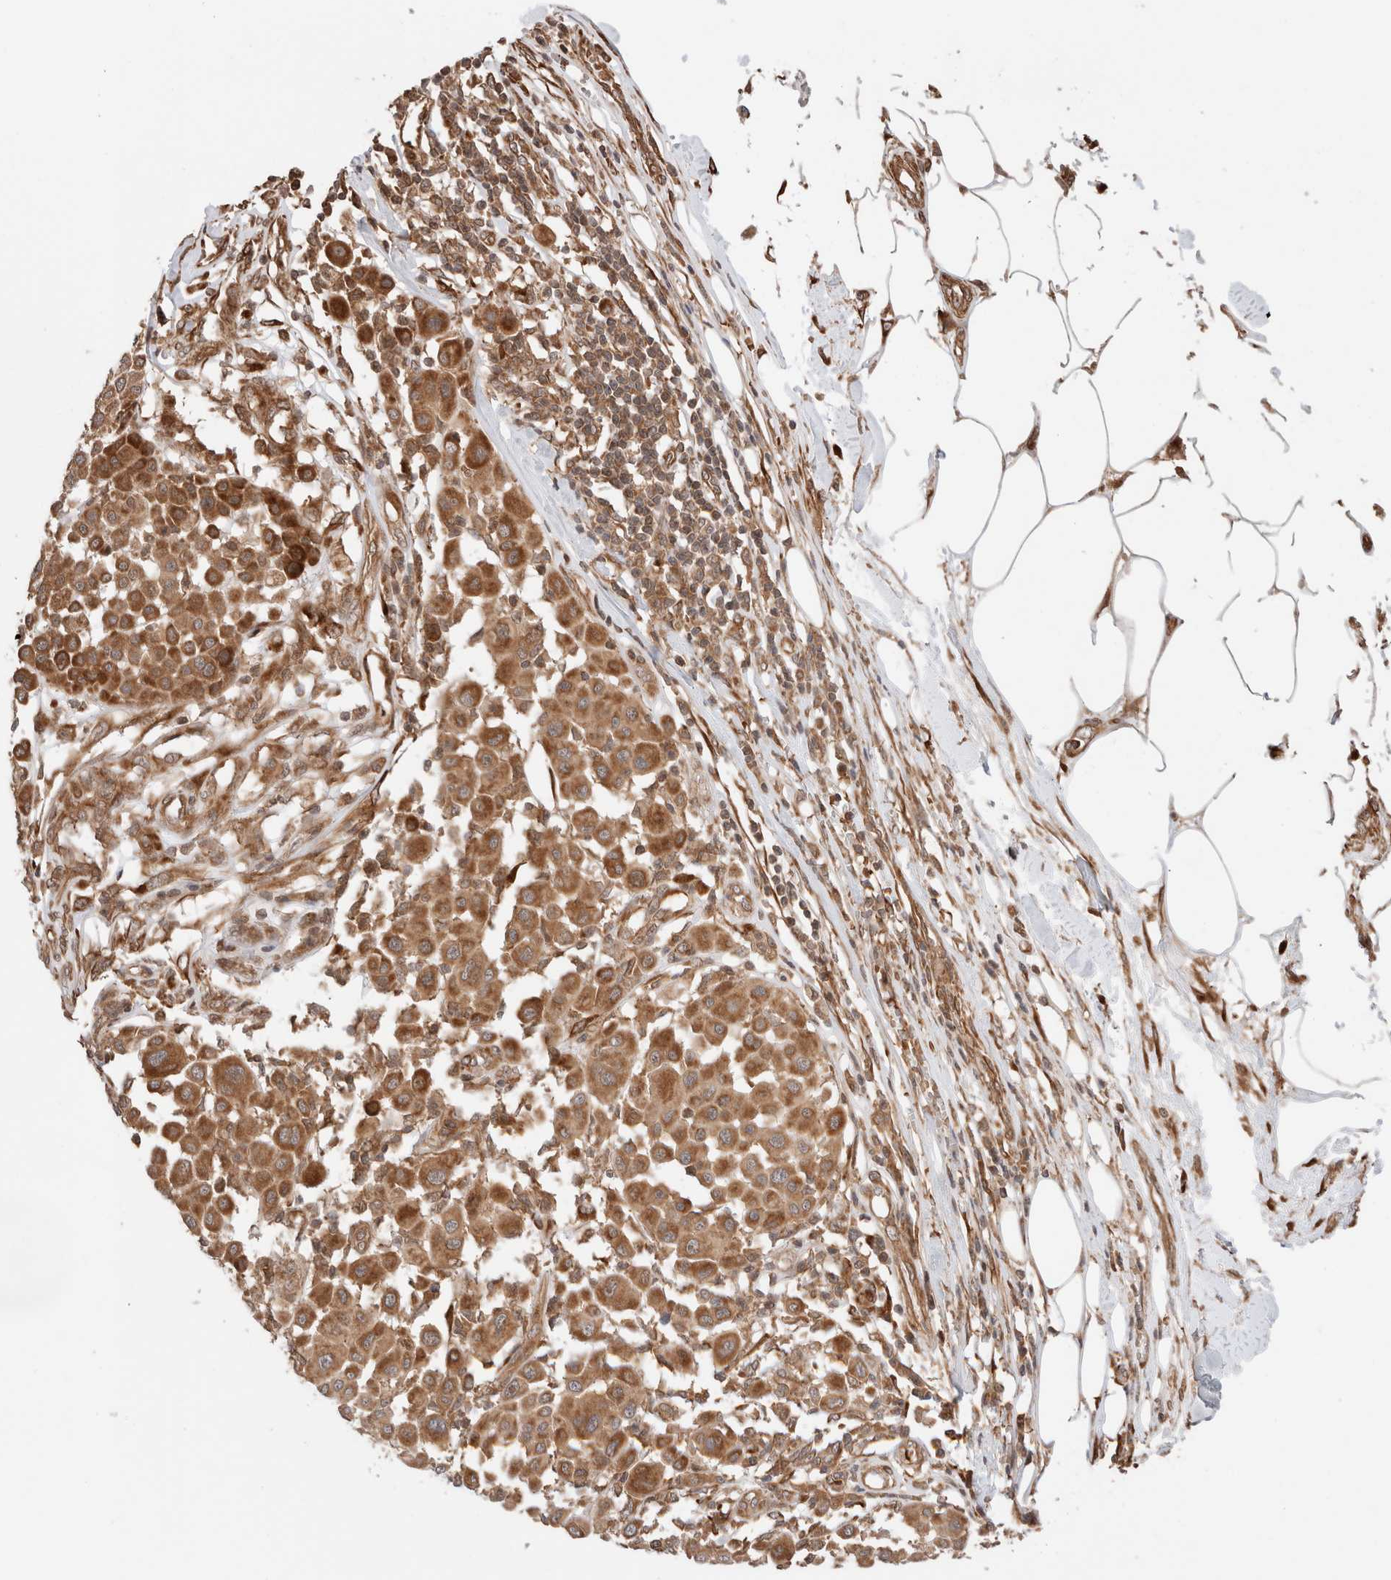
{"staining": {"intensity": "moderate", "quantity": ">75%", "location": "cytoplasmic/membranous"}, "tissue": "melanoma", "cell_type": "Tumor cells", "image_type": "cancer", "snomed": [{"axis": "morphology", "description": "Malignant melanoma, Metastatic site"}, {"axis": "topography", "description": "Soft tissue"}], "caption": "An immunohistochemistry (IHC) photomicrograph of tumor tissue is shown. Protein staining in brown shows moderate cytoplasmic/membranous positivity in melanoma within tumor cells. (brown staining indicates protein expression, while blue staining denotes nuclei).", "gene": "ZNF649", "patient": {"sex": "male", "age": 41}}